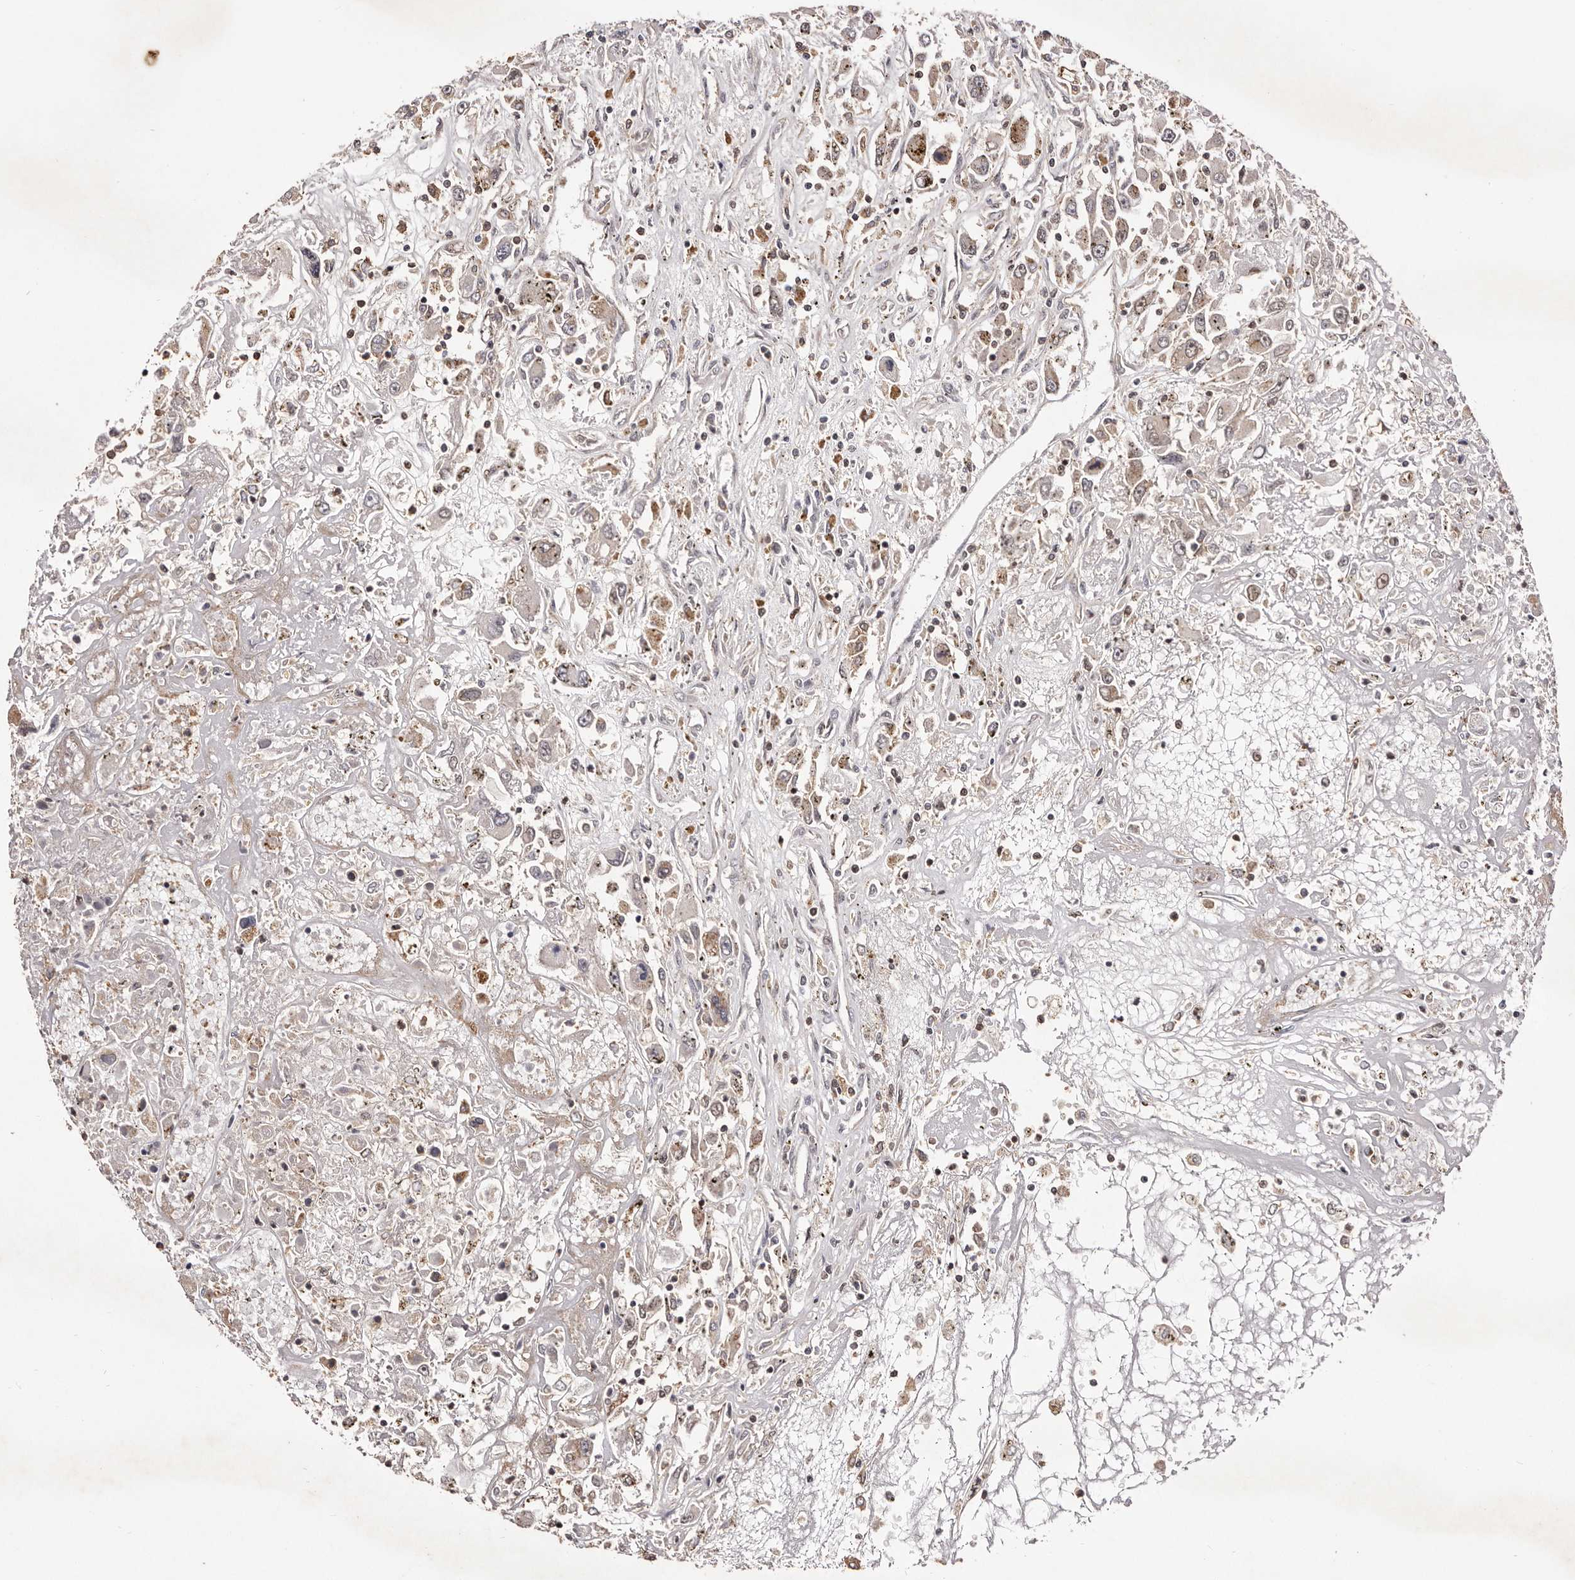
{"staining": {"intensity": "weak", "quantity": "<25%", "location": "cytoplasmic/membranous"}, "tissue": "renal cancer", "cell_type": "Tumor cells", "image_type": "cancer", "snomed": [{"axis": "morphology", "description": "Adenocarcinoma, NOS"}, {"axis": "topography", "description": "Kidney"}], "caption": "Protein analysis of renal cancer shows no significant staining in tumor cells.", "gene": "FBXO5", "patient": {"sex": "female", "age": 52}}